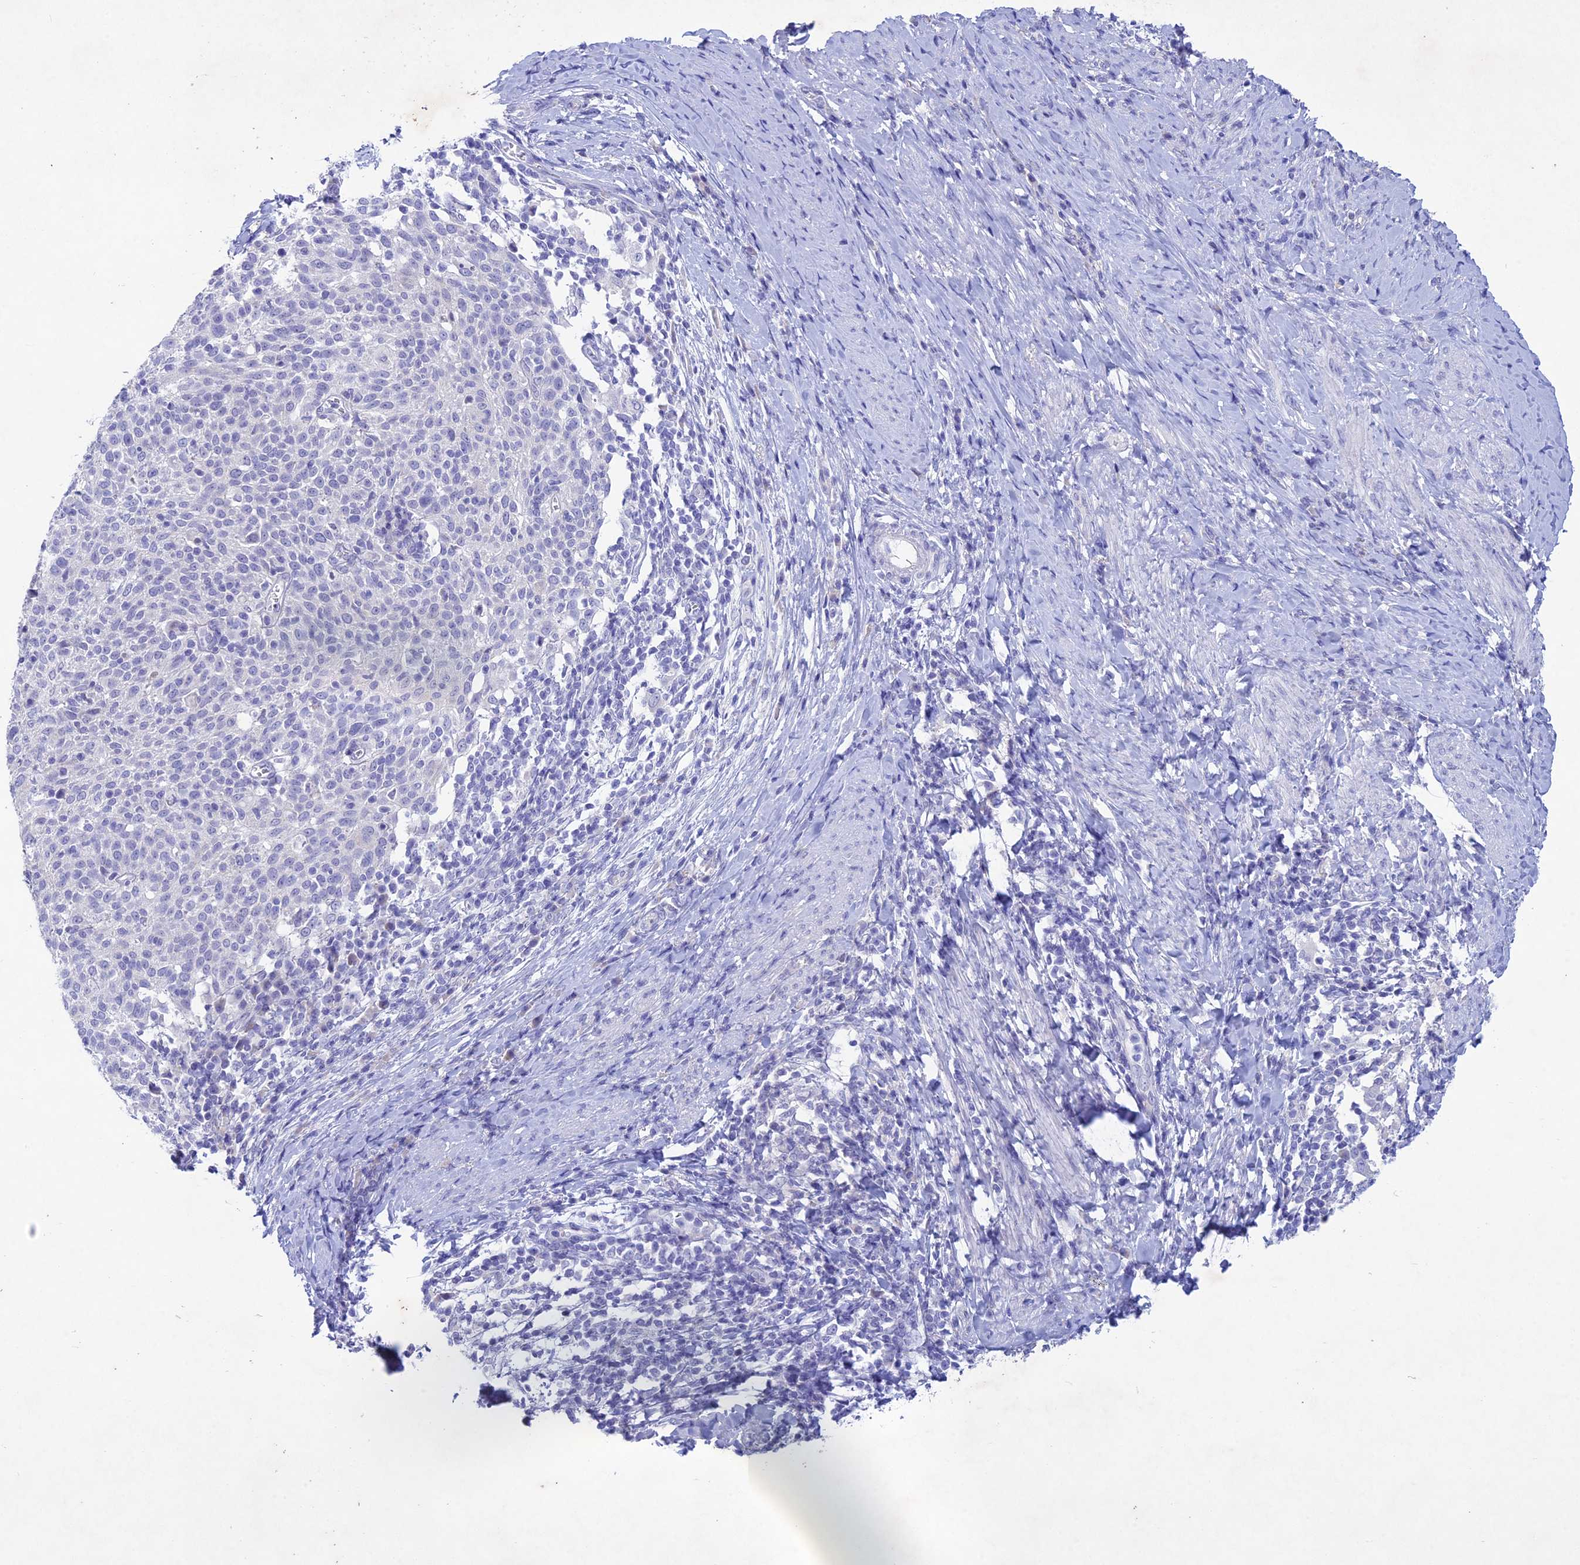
{"staining": {"intensity": "negative", "quantity": "none", "location": "none"}, "tissue": "cervical cancer", "cell_type": "Tumor cells", "image_type": "cancer", "snomed": [{"axis": "morphology", "description": "Squamous cell carcinoma, NOS"}, {"axis": "topography", "description": "Cervix"}], "caption": "There is no significant staining in tumor cells of cervical cancer (squamous cell carcinoma). (DAB IHC visualized using brightfield microscopy, high magnification).", "gene": "BTBD19", "patient": {"sex": "female", "age": 52}}